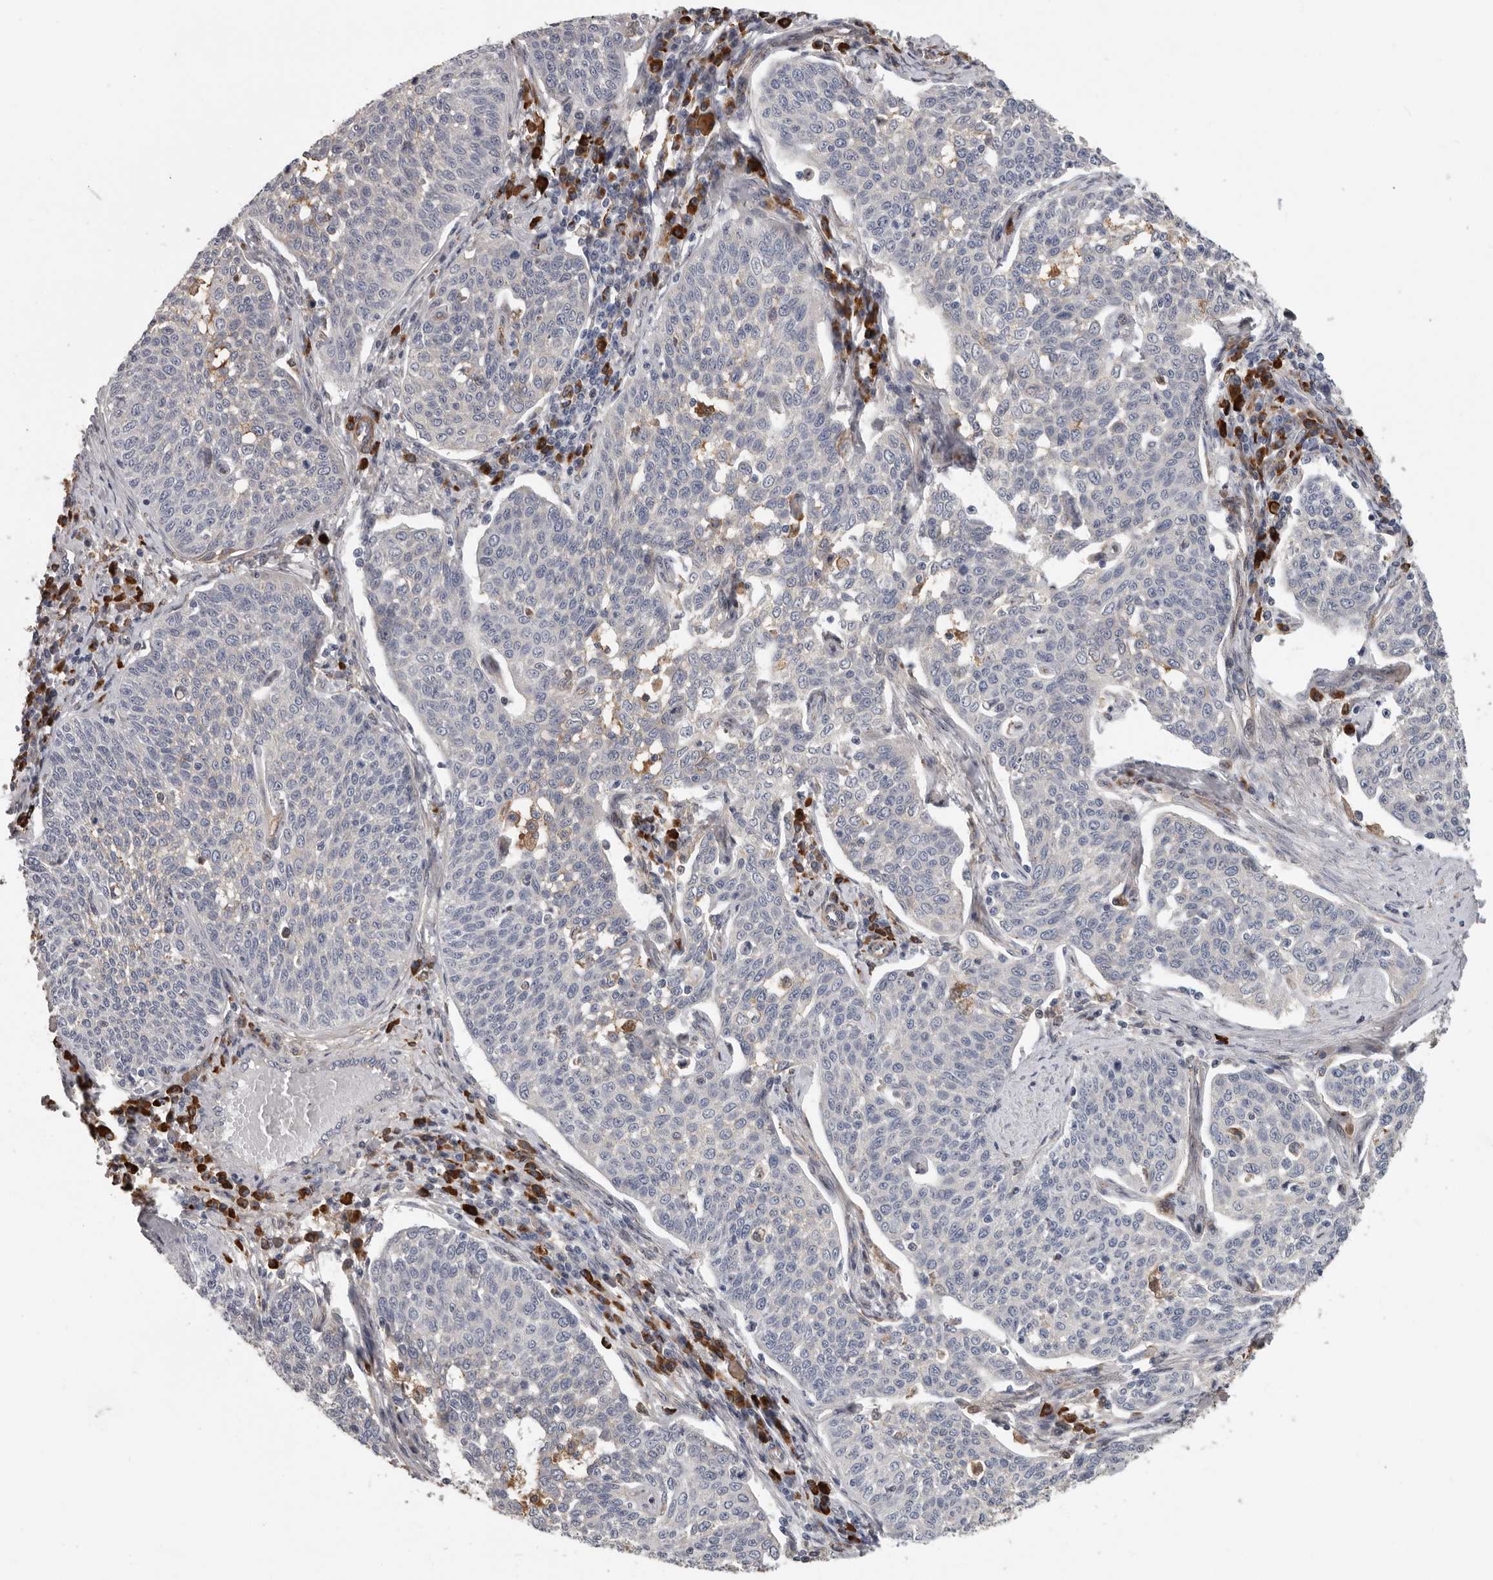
{"staining": {"intensity": "negative", "quantity": "none", "location": "none"}, "tissue": "cervical cancer", "cell_type": "Tumor cells", "image_type": "cancer", "snomed": [{"axis": "morphology", "description": "Squamous cell carcinoma, NOS"}, {"axis": "topography", "description": "Cervix"}], "caption": "This is a histopathology image of immunohistochemistry (IHC) staining of cervical cancer (squamous cell carcinoma), which shows no expression in tumor cells.", "gene": "ATXN3L", "patient": {"sex": "female", "age": 34}}